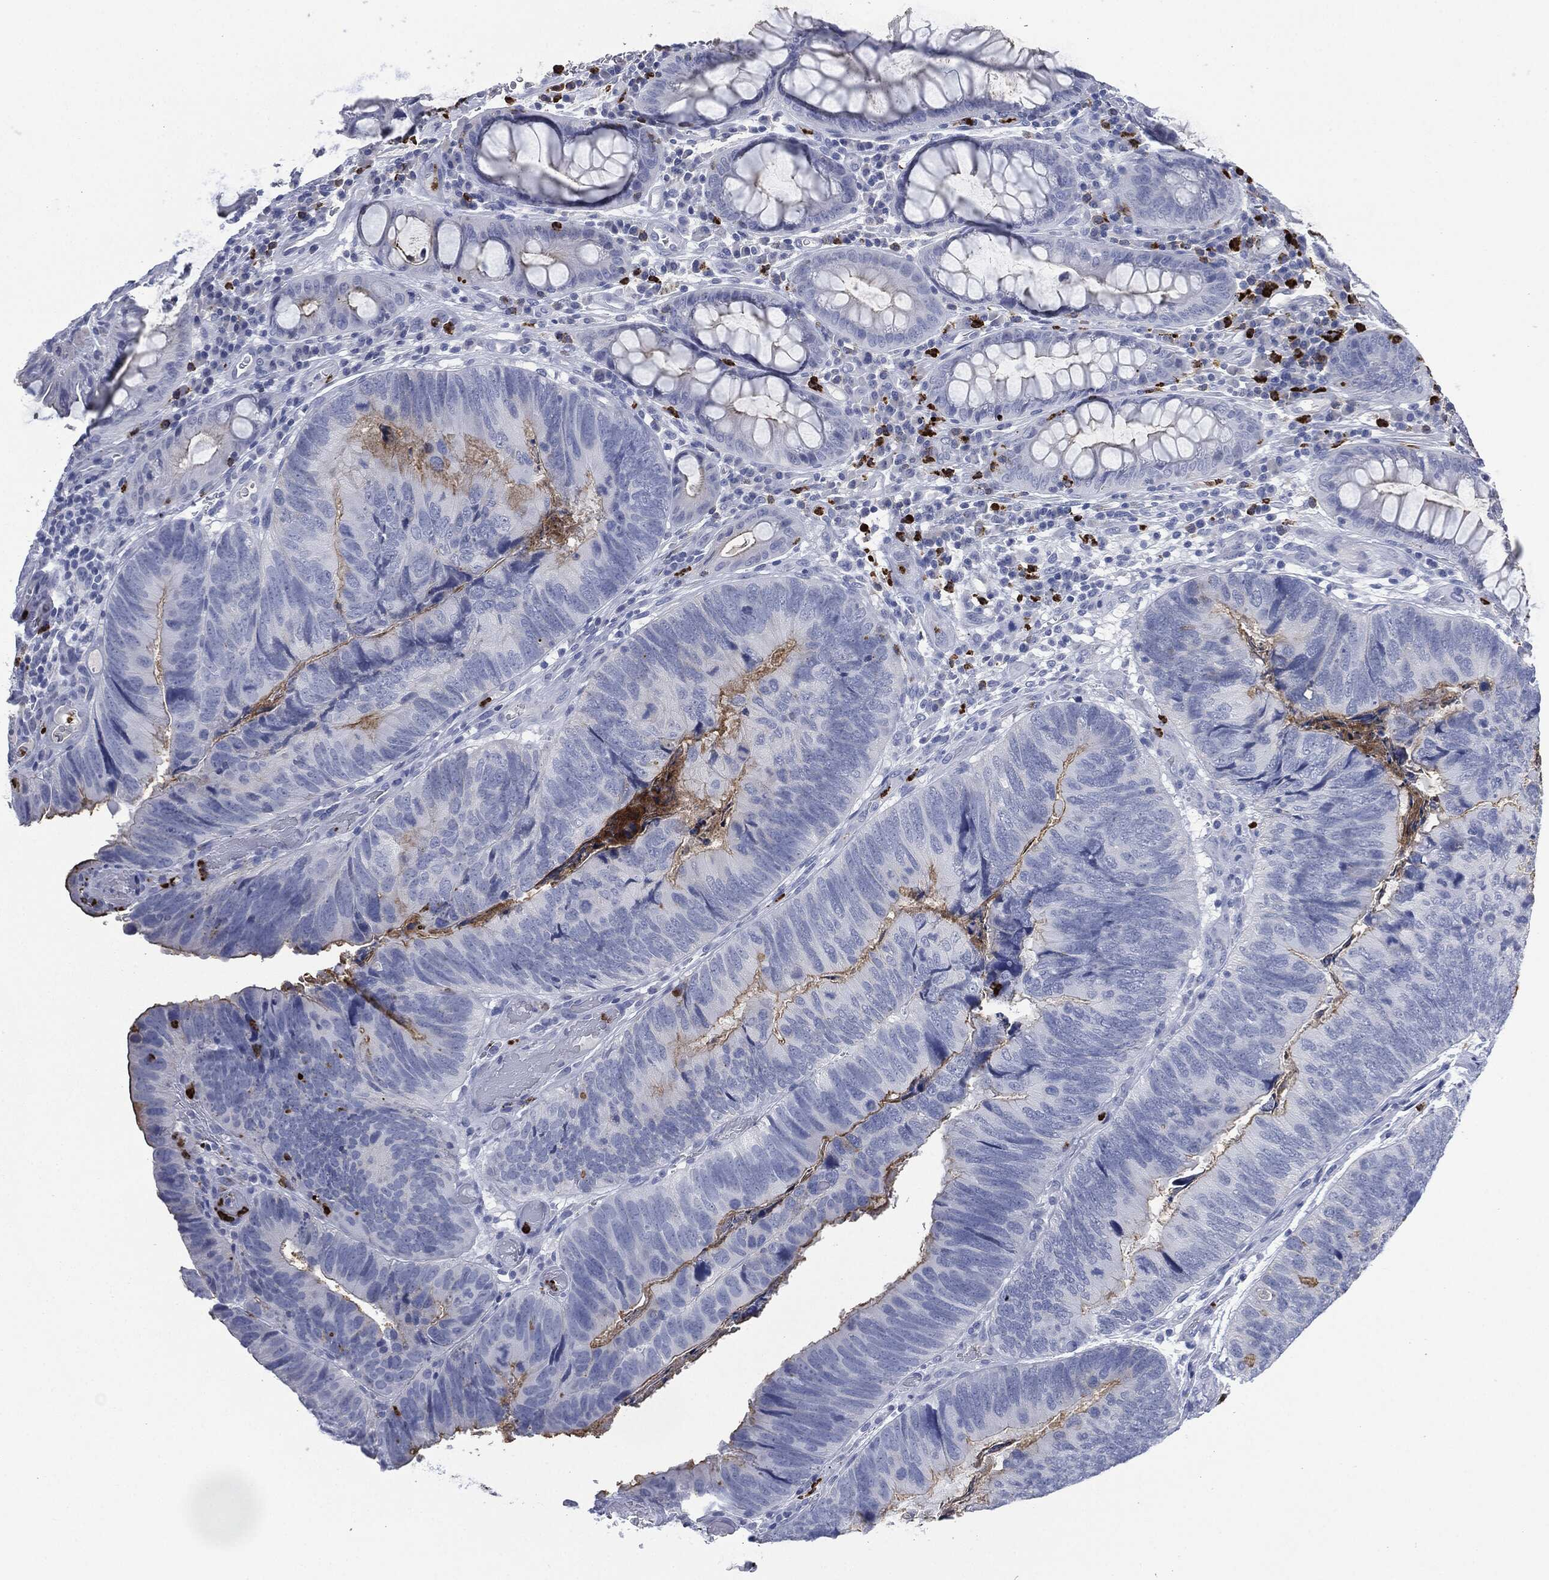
{"staining": {"intensity": "weak", "quantity": "<25%", "location": "cytoplasmic/membranous"}, "tissue": "colorectal cancer", "cell_type": "Tumor cells", "image_type": "cancer", "snomed": [{"axis": "morphology", "description": "Adenocarcinoma, NOS"}, {"axis": "topography", "description": "Colon"}], "caption": "Human colorectal cancer stained for a protein using immunohistochemistry (IHC) reveals no expression in tumor cells.", "gene": "CEACAM8", "patient": {"sex": "female", "age": 67}}